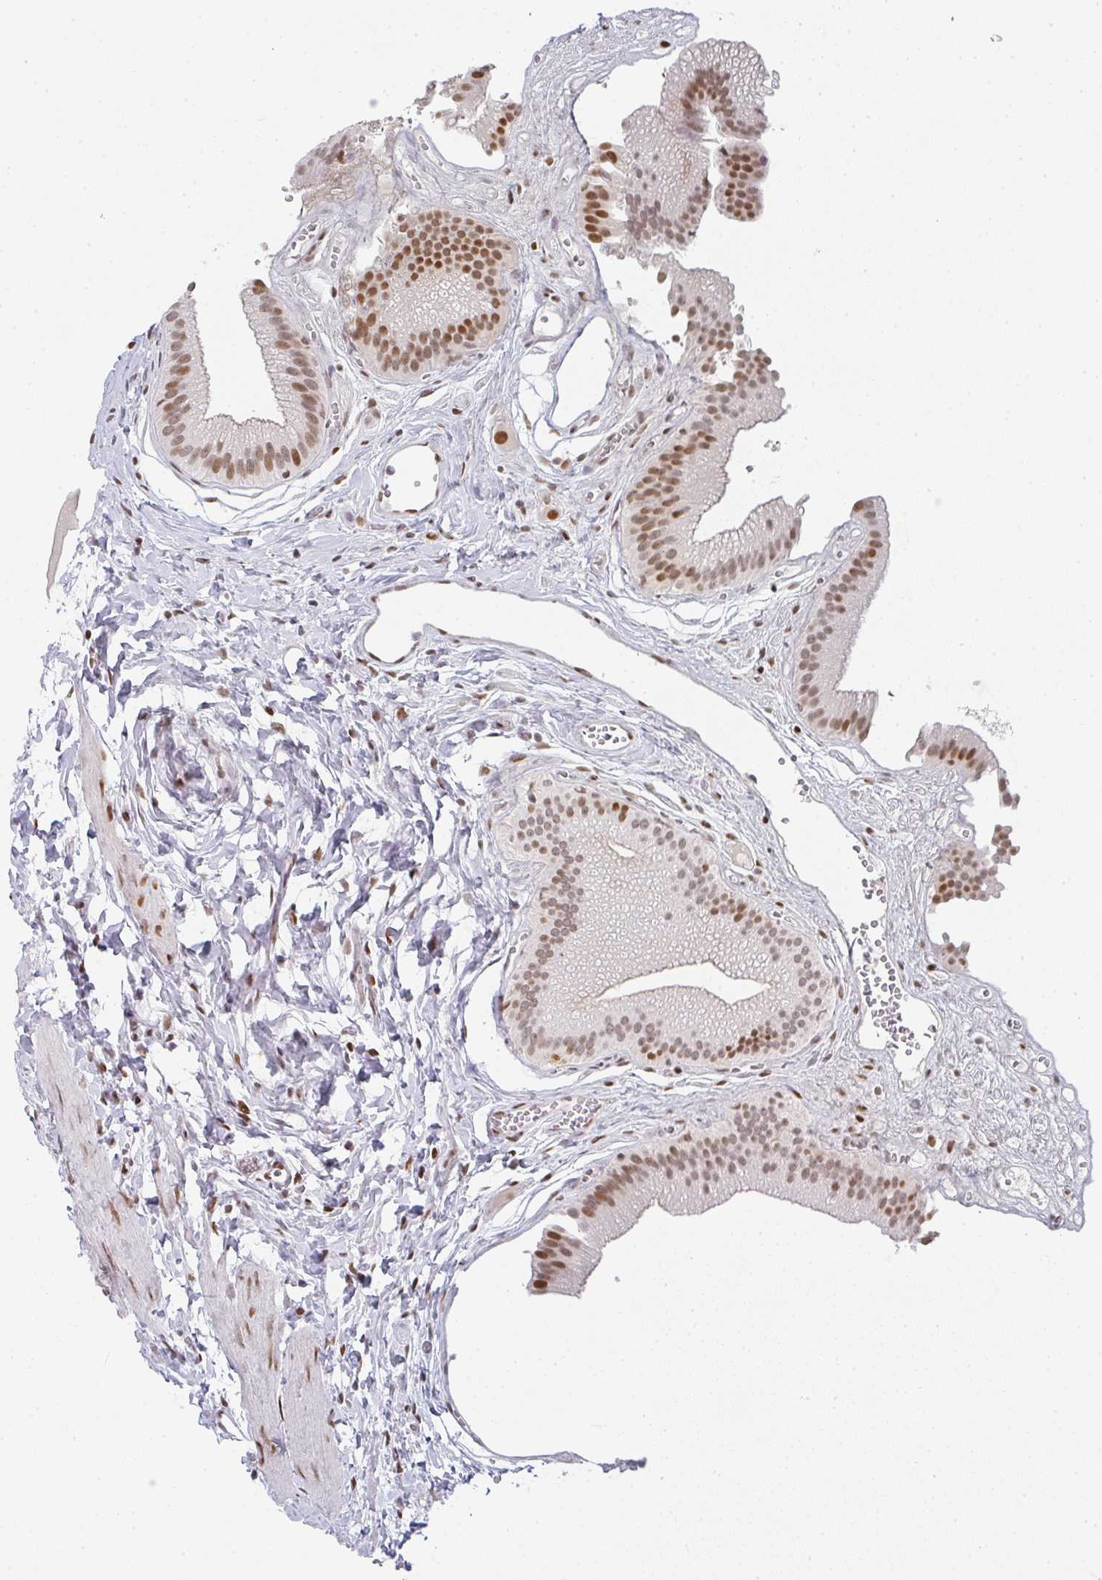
{"staining": {"intensity": "moderate", "quantity": ">75%", "location": "nuclear"}, "tissue": "gallbladder", "cell_type": "Glandular cells", "image_type": "normal", "snomed": [{"axis": "morphology", "description": "Normal tissue, NOS"}, {"axis": "topography", "description": "Gallbladder"}, {"axis": "topography", "description": "Peripheral nerve tissue"}], "caption": "DAB (3,3'-diaminobenzidine) immunohistochemical staining of benign human gallbladder demonstrates moderate nuclear protein staining in about >75% of glandular cells.", "gene": "POU2AF2", "patient": {"sex": "male", "age": 17}}